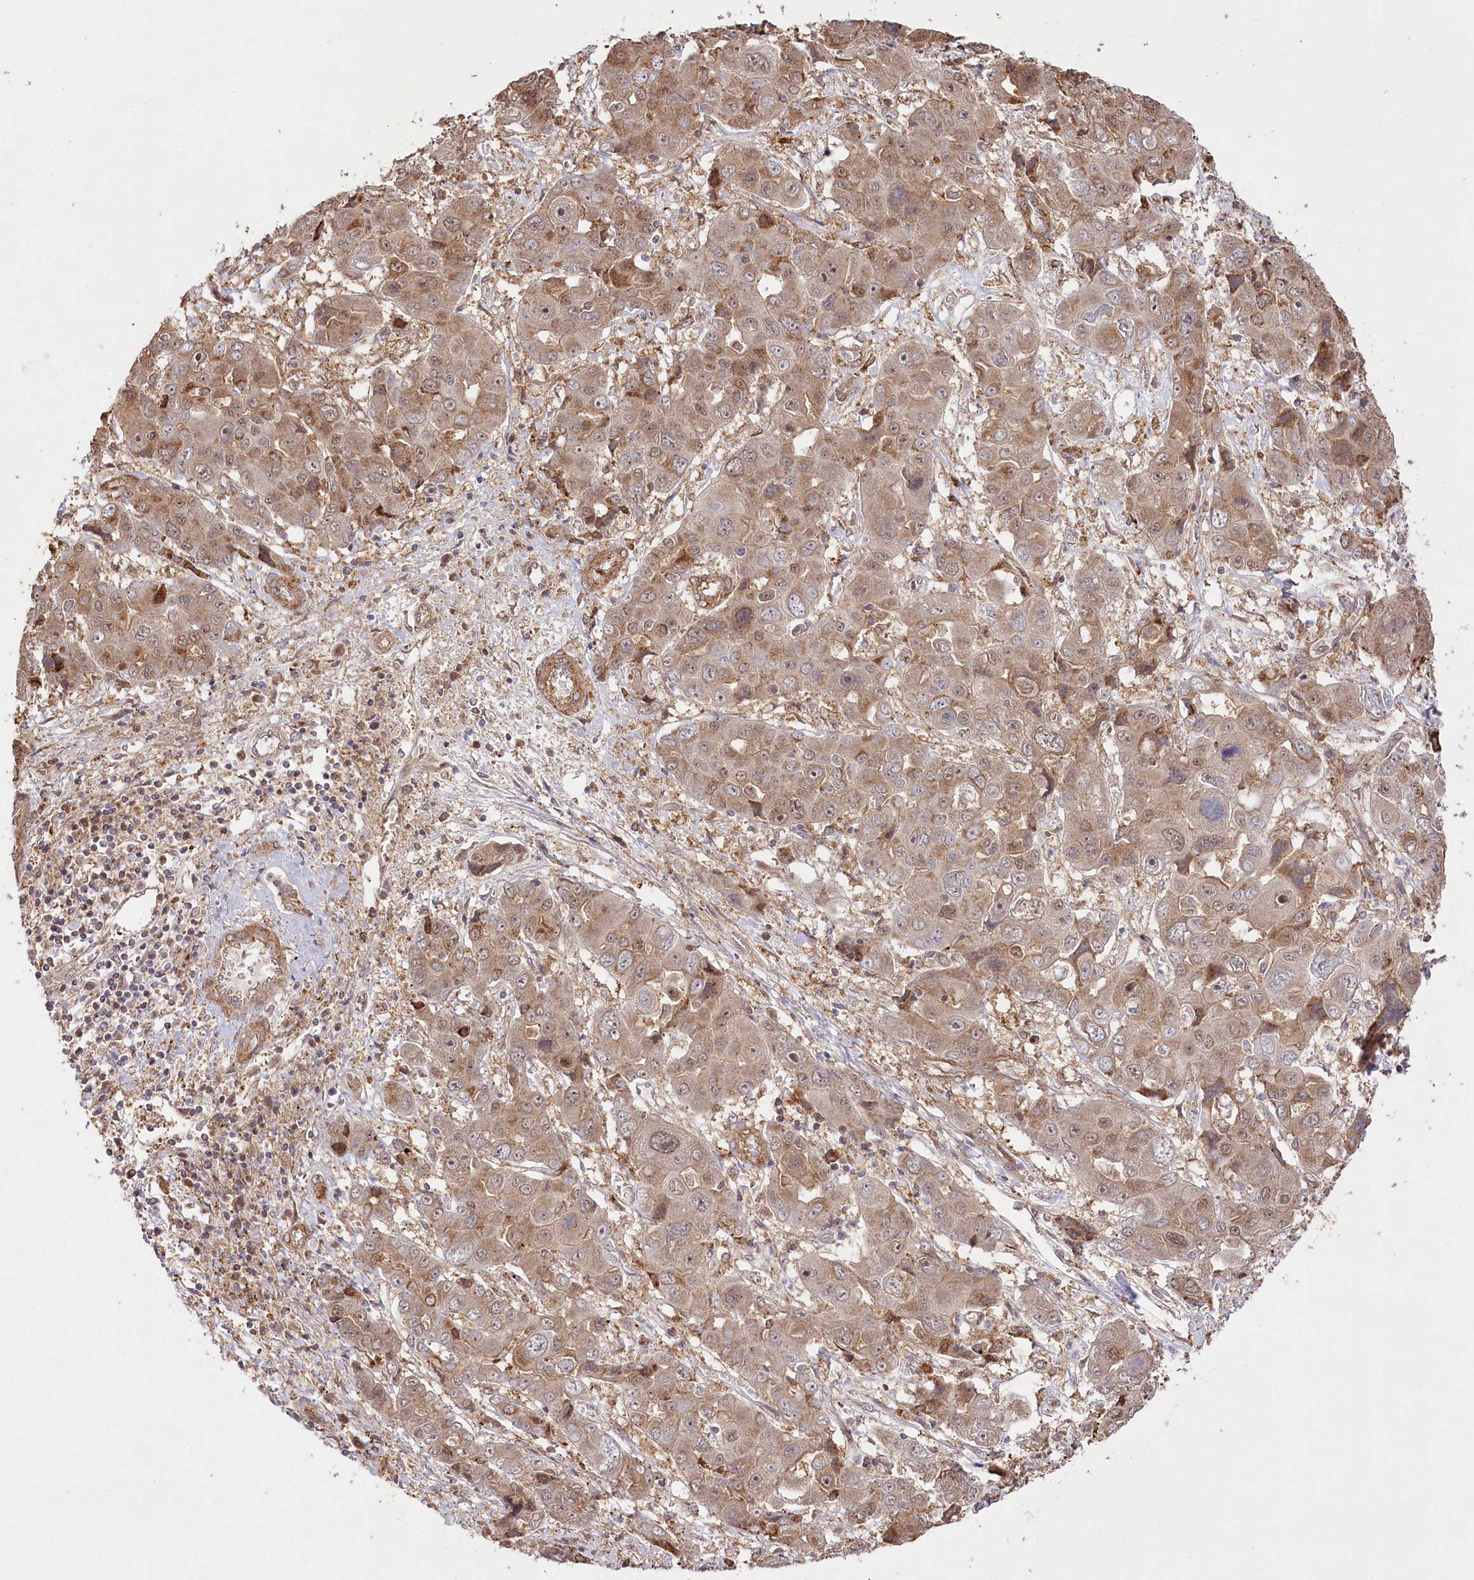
{"staining": {"intensity": "weak", "quantity": ">75%", "location": "cytoplasmic/membranous,nuclear"}, "tissue": "liver cancer", "cell_type": "Tumor cells", "image_type": "cancer", "snomed": [{"axis": "morphology", "description": "Cholangiocarcinoma"}, {"axis": "topography", "description": "Liver"}], "caption": "A brown stain shows weak cytoplasmic/membranous and nuclear positivity of a protein in liver cholangiocarcinoma tumor cells.", "gene": "CCDC91", "patient": {"sex": "male", "age": 67}}